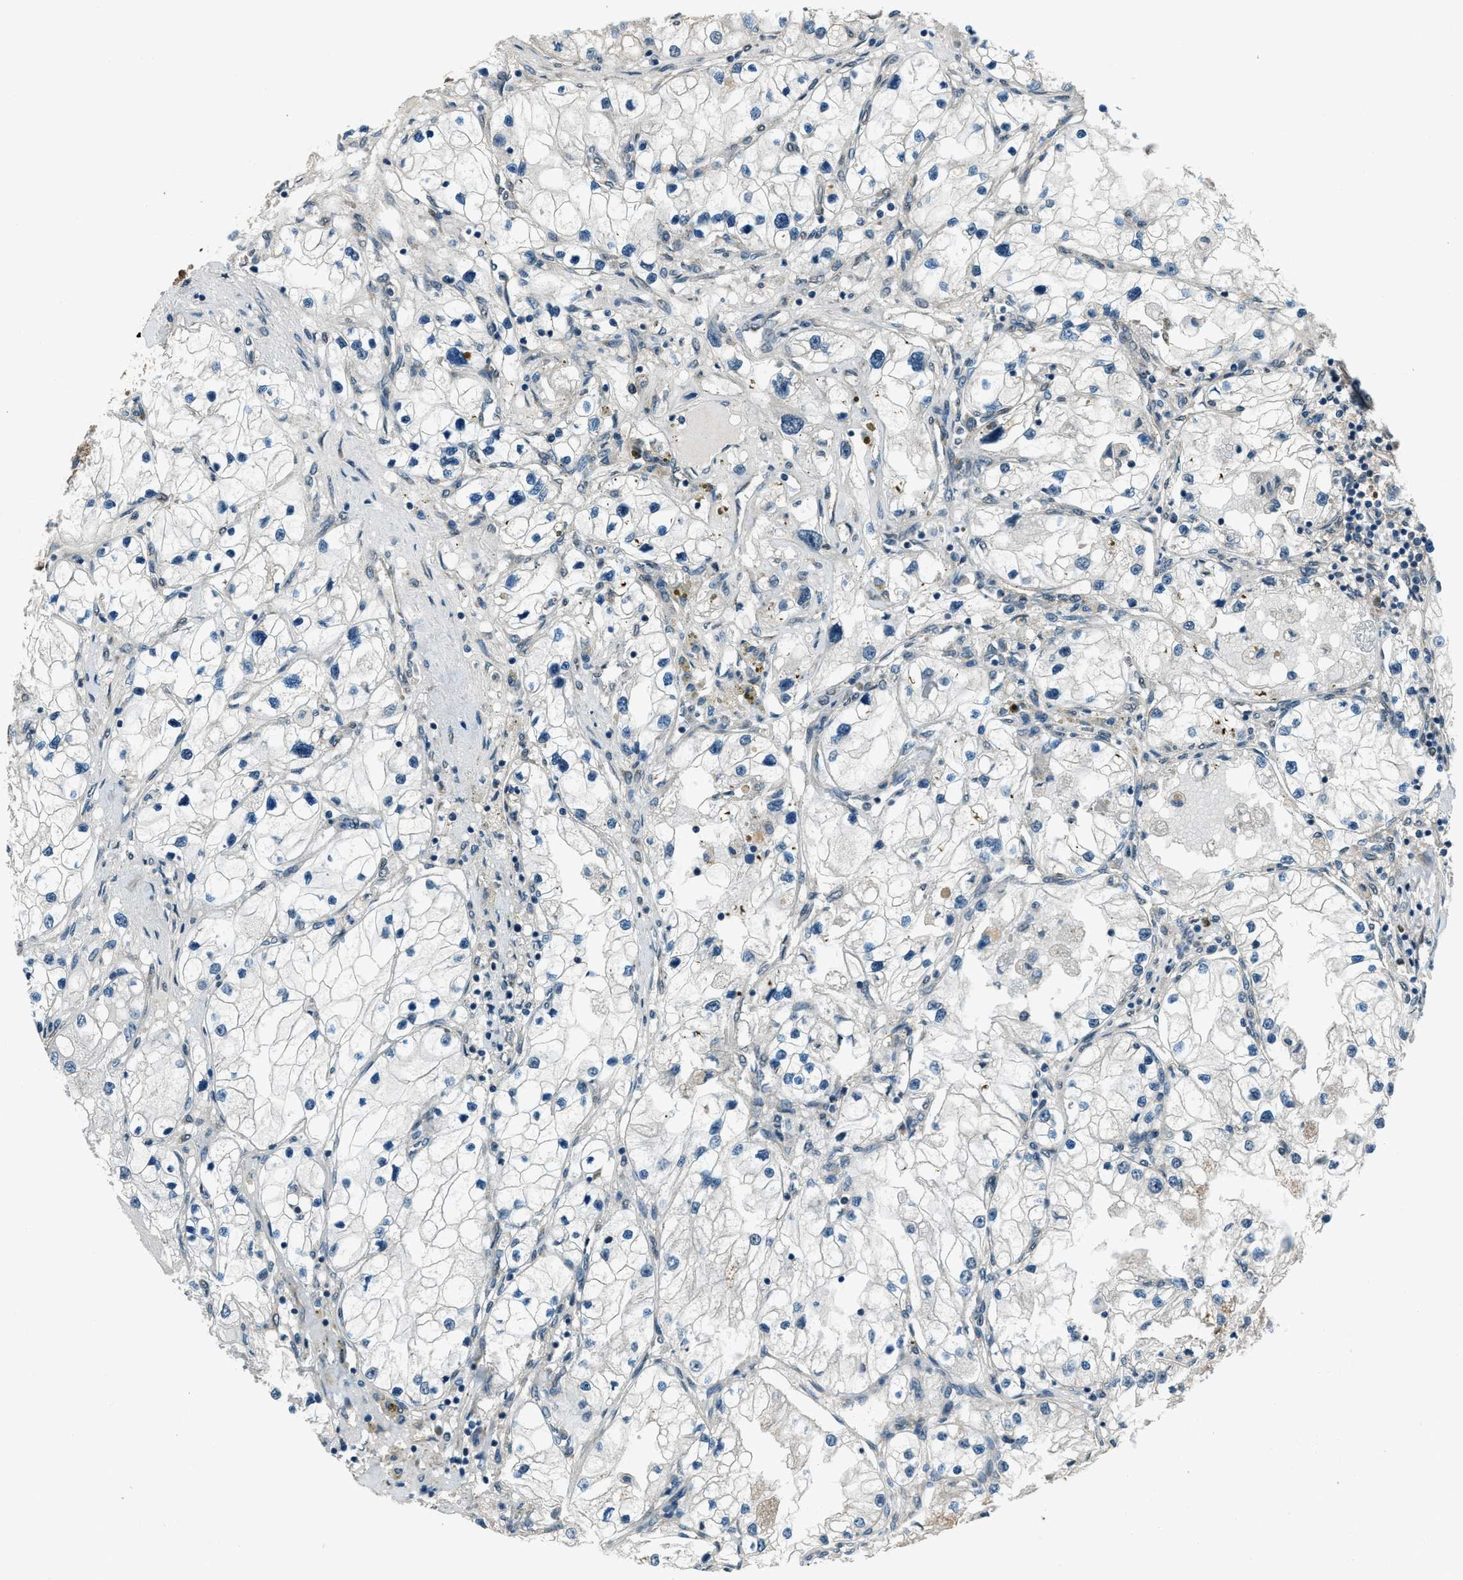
{"staining": {"intensity": "weak", "quantity": "<25%", "location": "cytoplasmic/membranous"}, "tissue": "renal cancer", "cell_type": "Tumor cells", "image_type": "cancer", "snomed": [{"axis": "morphology", "description": "Adenocarcinoma, NOS"}, {"axis": "topography", "description": "Kidney"}], "caption": "This is an immunohistochemistry image of human adenocarcinoma (renal). There is no staining in tumor cells.", "gene": "SVIL", "patient": {"sex": "male", "age": 68}}